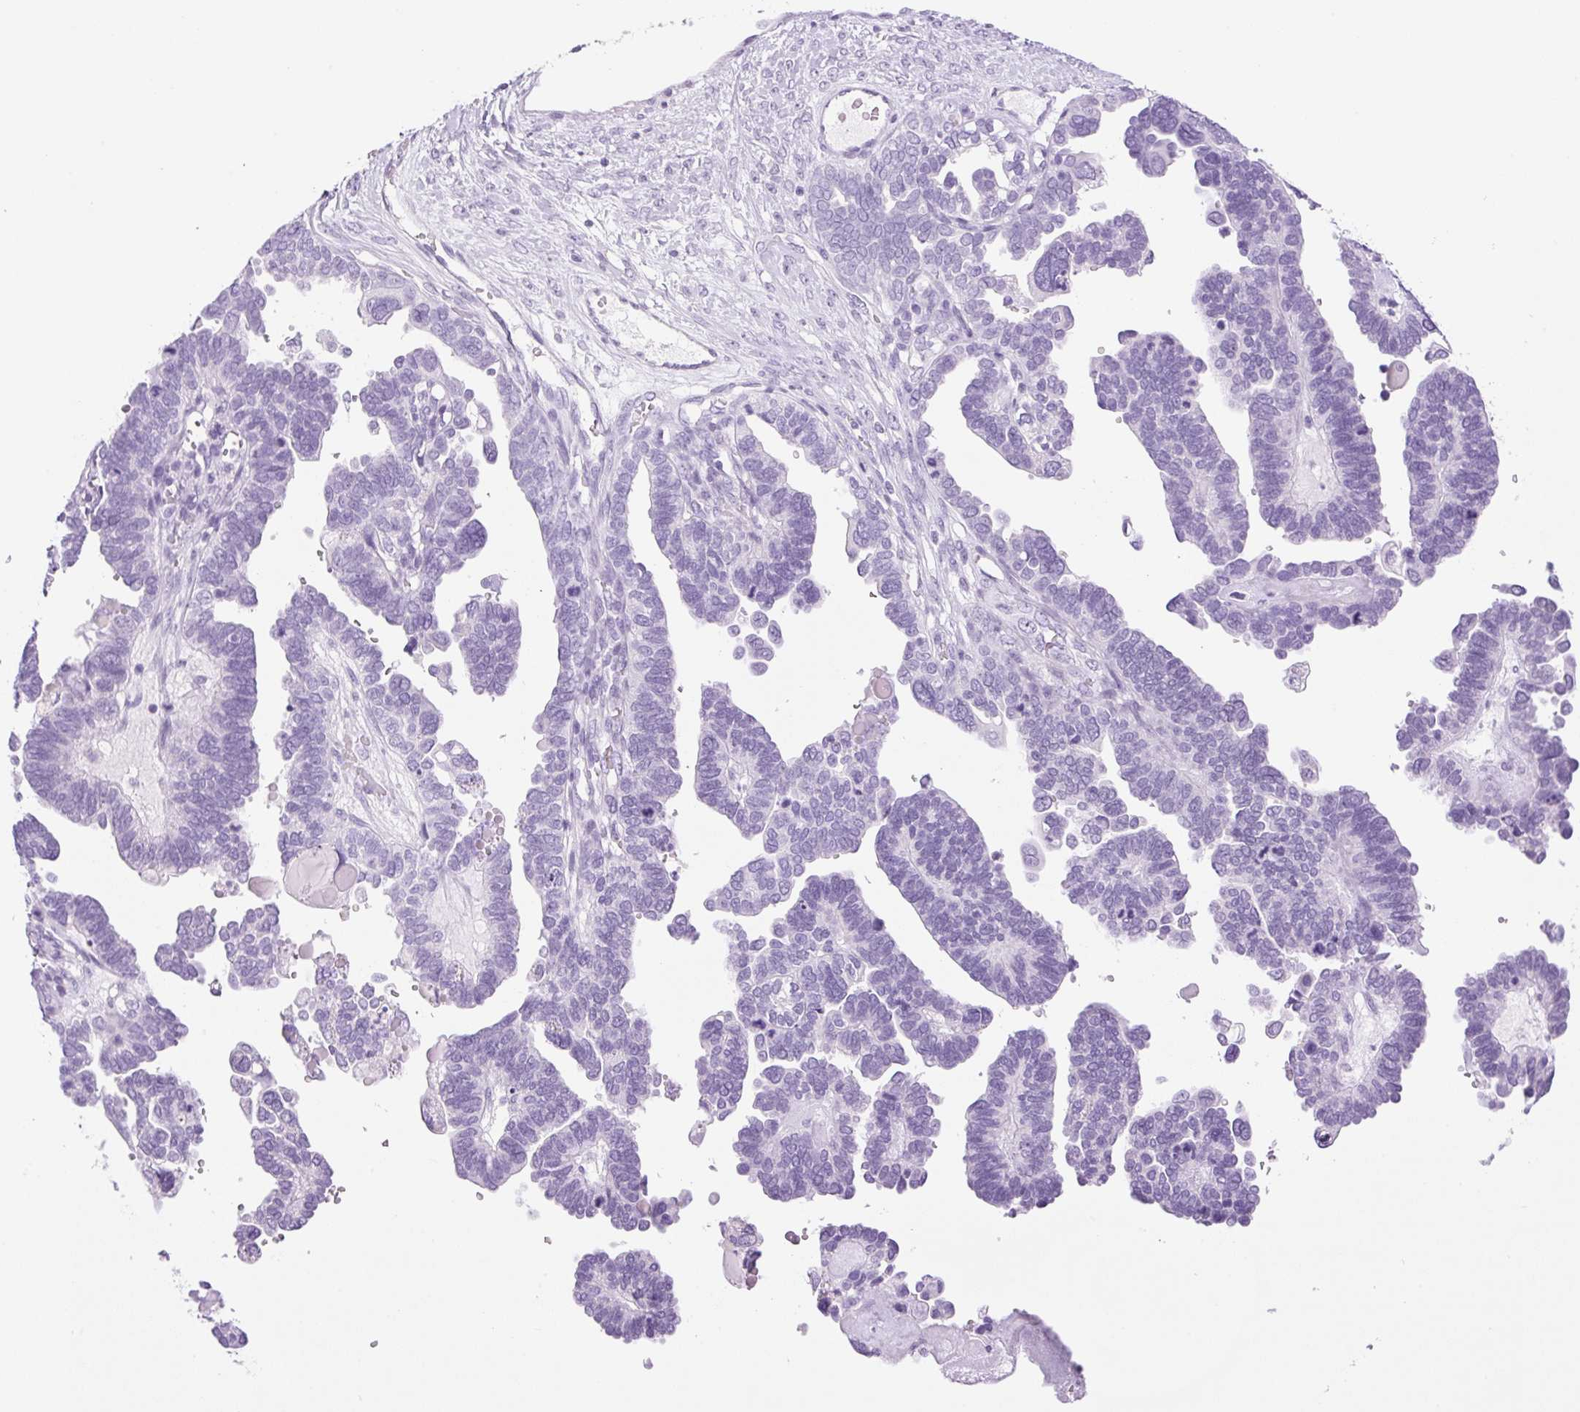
{"staining": {"intensity": "negative", "quantity": "none", "location": "none"}, "tissue": "ovarian cancer", "cell_type": "Tumor cells", "image_type": "cancer", "snomed": [{"axis": "morphology", "description": "Cystadenocarcinoma, serous, NOS"}, {"axis": "topography", "description": "Ovary"}], "caption": "A high-resolution image shows IHC staining of ovarian serous cystadenocarcinoma, which reveals no significant expression in tumor cells.", "gene": "SP140L", "patient": {"sex": "female", "age": 51}}